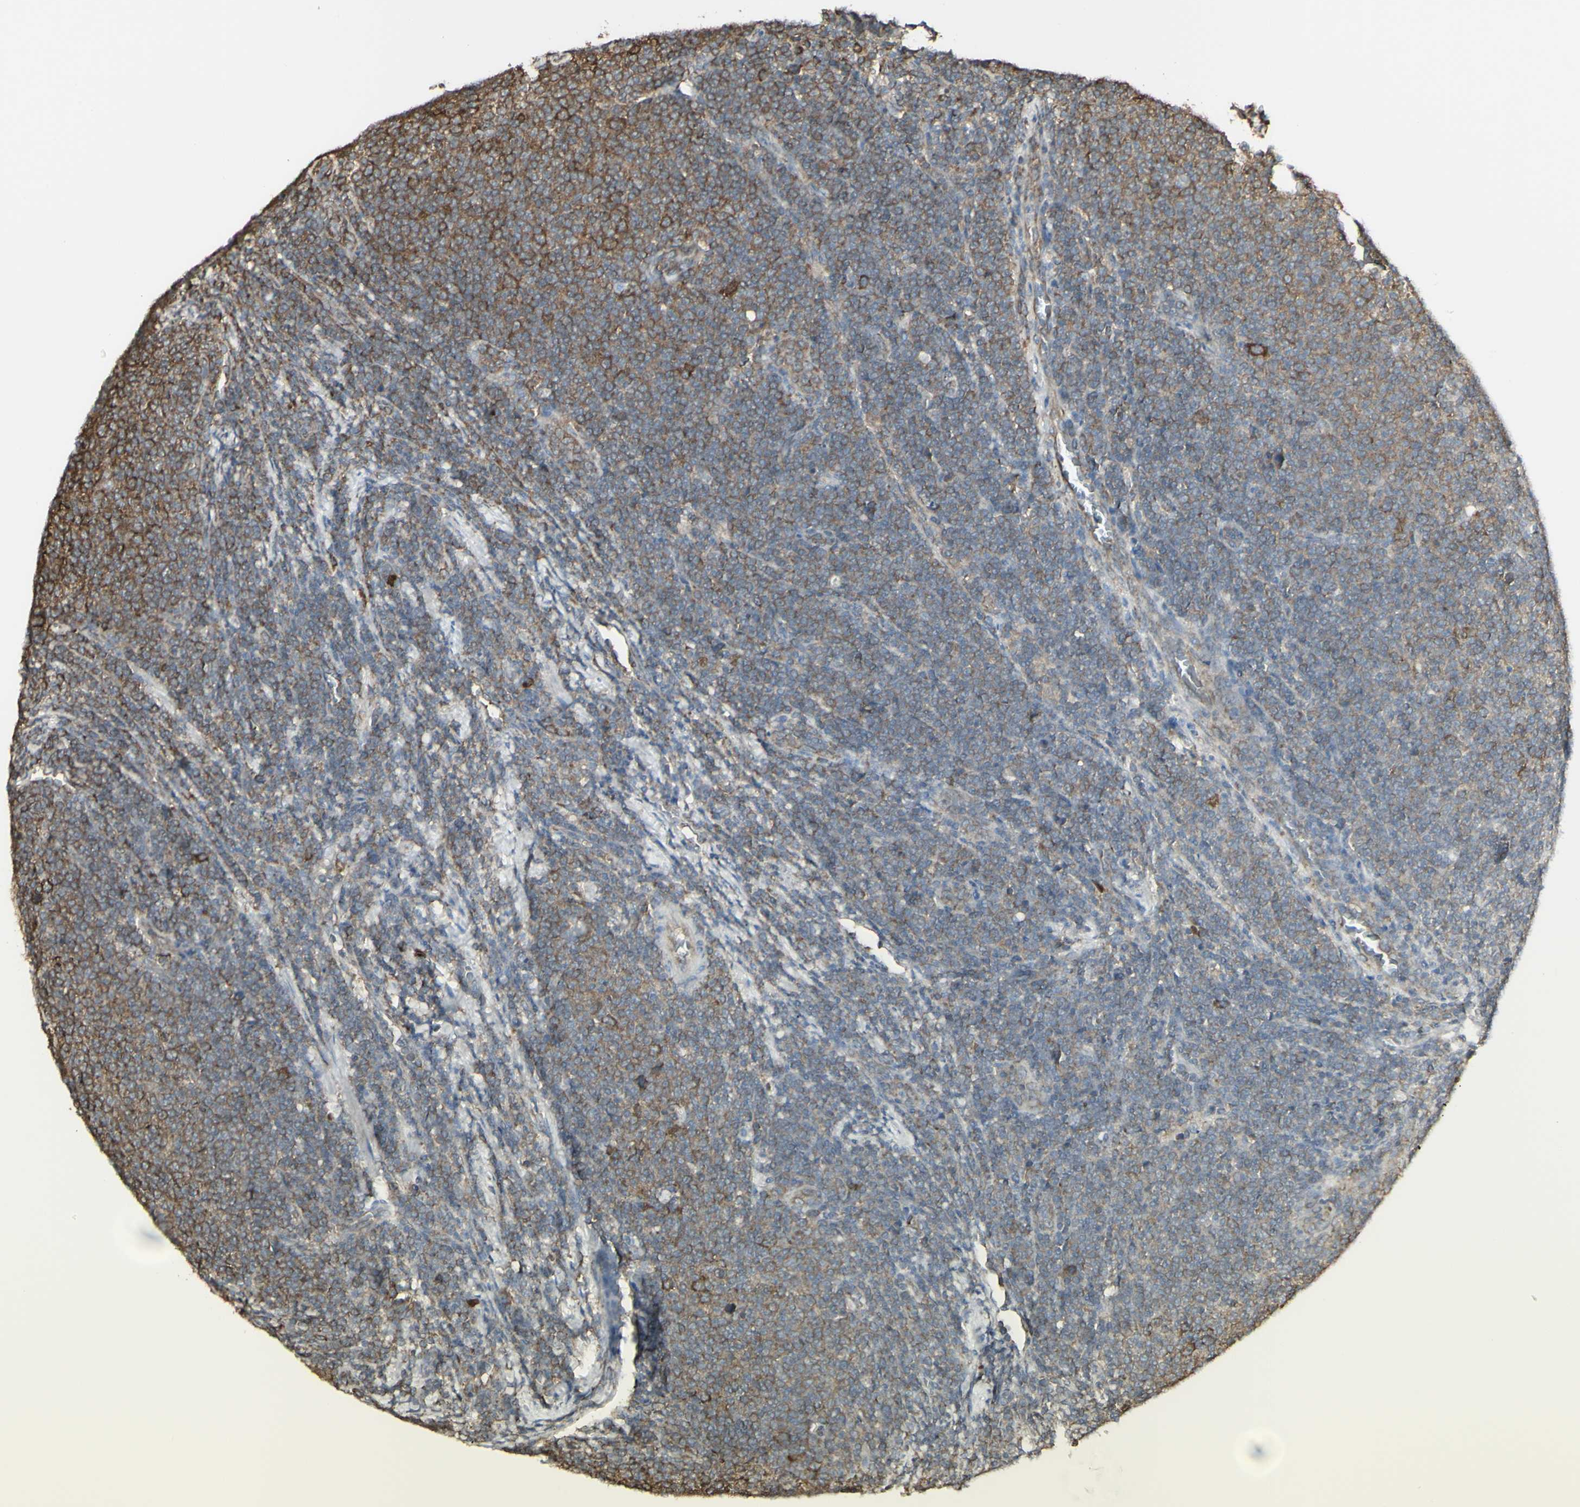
{"staining": {"intensity": "negative", "quantity": "none", "location": "none"}, "tissue": "lymphoma", "cell_type": "Tumor cells", "image_type": "cancer", "snomed": [{"axis": "morphology", "description": "Malignant lymphoma, non-Hodgkin's type, Low grade"}, {"axis": "topography", "description": "Lymph node"}], "caption": "High power microscopy photomicrograph of an immunohistochemistry micrograph of low-grade malignant lymphoma, non-Hodgkin's type, revealing no significant positivity in tumor cells.", "gene": "EEF1B2", "patient": {"sex": "male", "age": 66}}